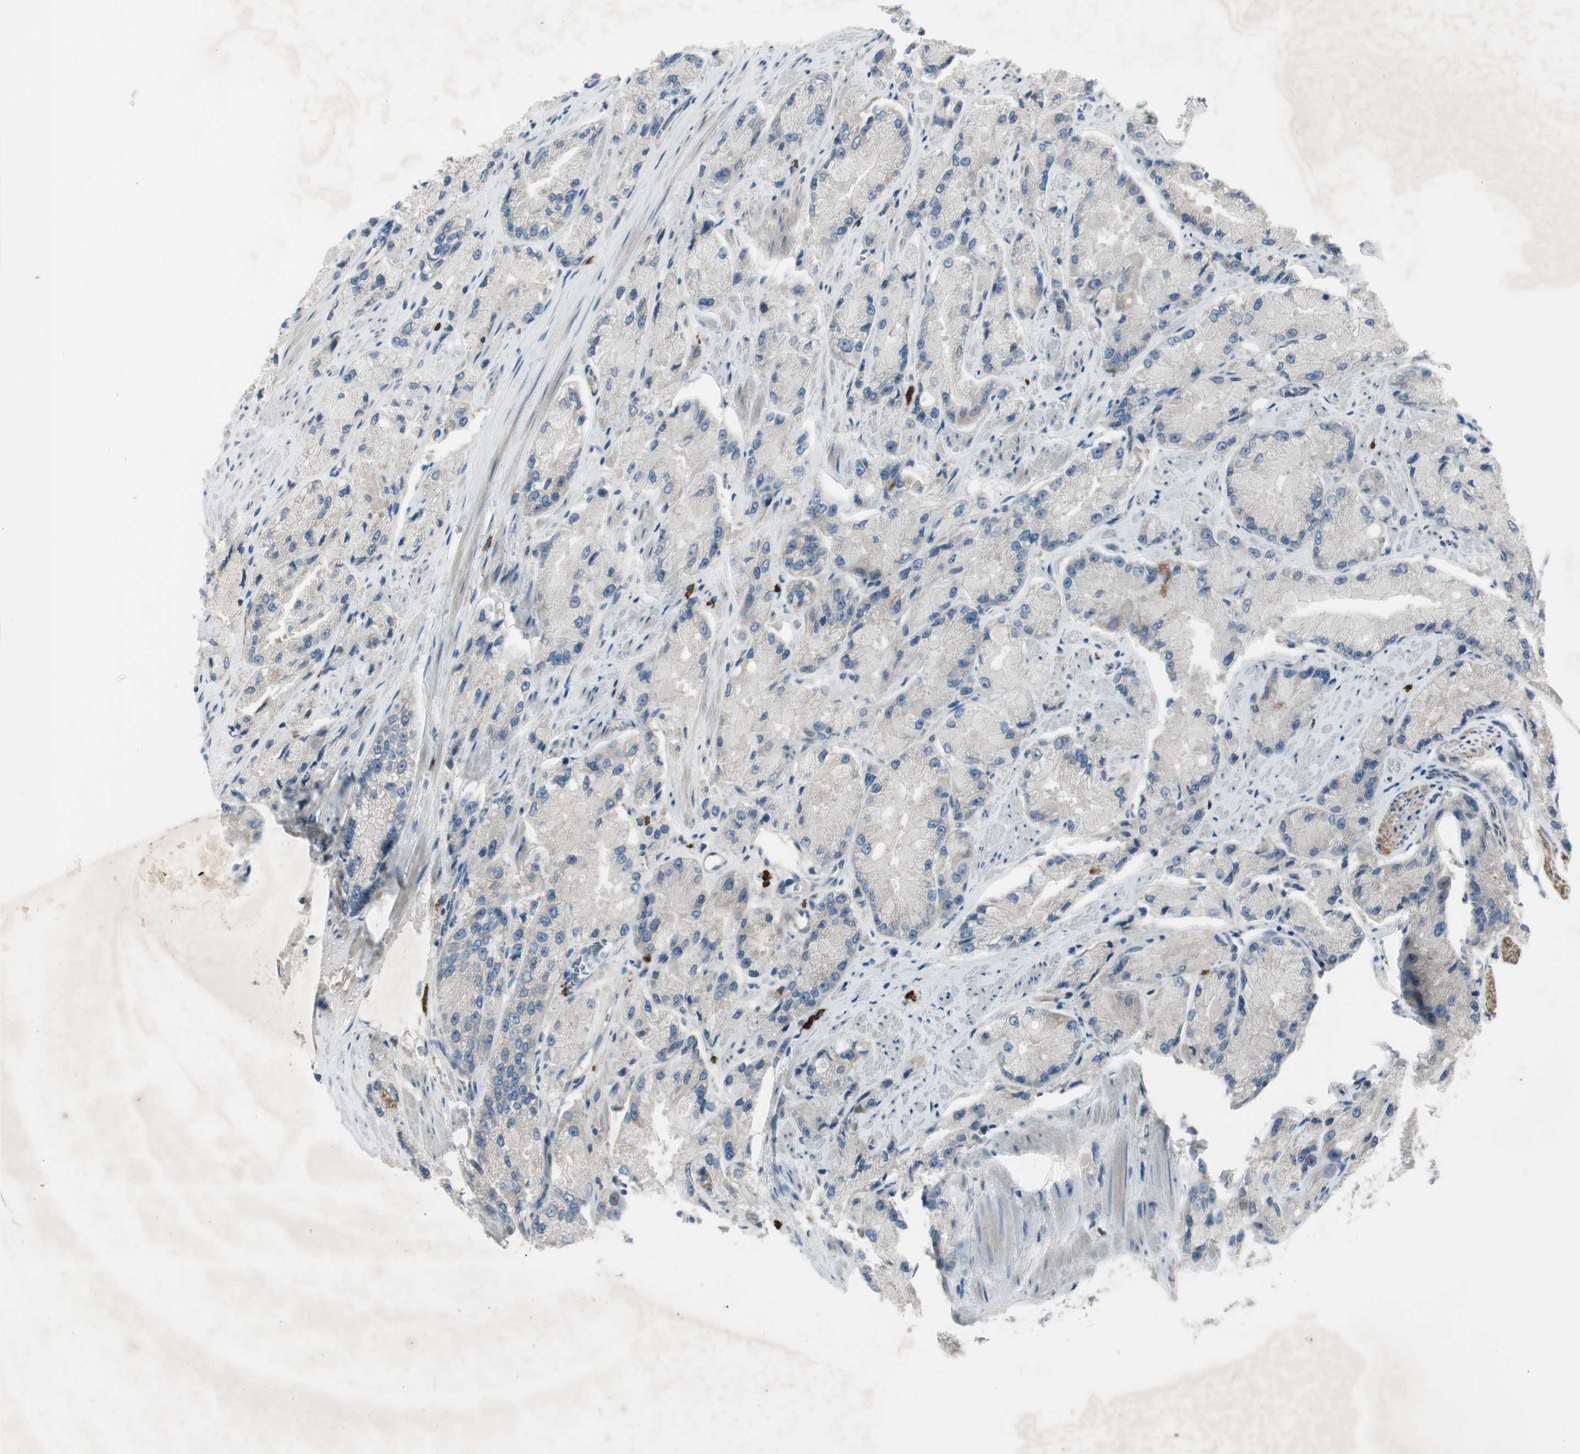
{"staining": {"intensity": "negative", "quantity": "none", "location": "none"}, "tissue": "prostate cancer", "cell_type": "Tumor cells", "image_type": "cancer", "snomed": [{"axis": "morphology", "description": "Adenocarcinoma, High grade"}, {"axis": "topography", "description": "Prostate"}], "caption": "High magnification brightfield microscopy of prostate adenocarcinoma (high-grade) stained with DAB (3,3'-diaminobenzidine) (brown) and counterstained with hematoxylin (blue): tumor cells show no significant expression. (IHC, brightfield microscopy, high magnification).", "gene": "MAPRE3", "patient": {"sex": "male", "age": 58}}